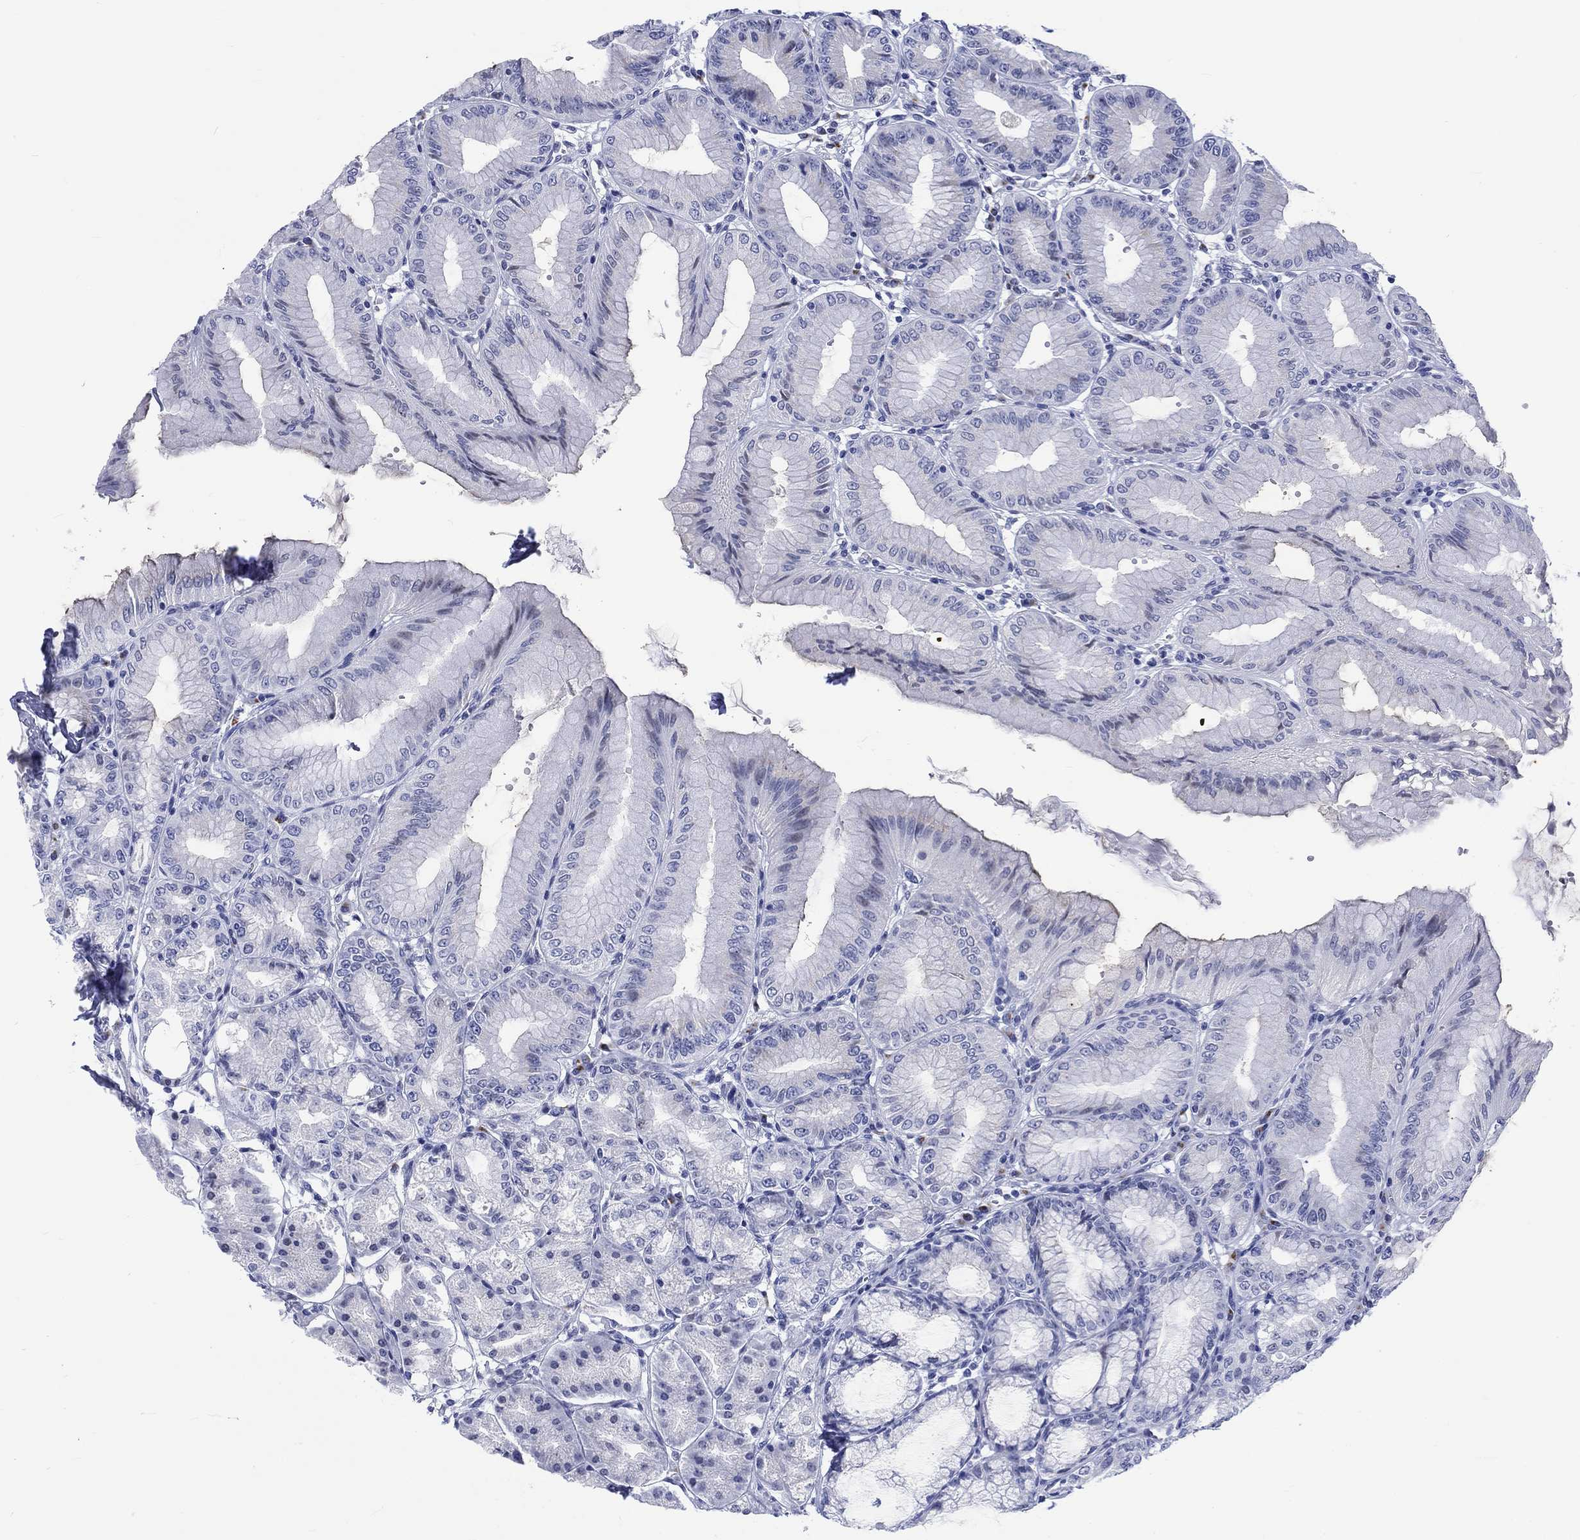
{"staining": {"intensity": "weak", "quantity": "<25%", "location": "cytoplasmic/membranous"}, "tissue": "stomach", "cell_type": "Glandular cells", "image_type": "normal", "snomed": [{"axis": "morphology", "description": "Normal tissue, NOS"}, {"axis": "topography", "description": "Stomach"}], "caption": "Immunohistochemistry (IHC) image of benign stomach: stomach stained with DAB demonstrates no significant protein expression in glandular cells.", "gene": "KRT76", "patient": {"sex": "male", "age": 71}}